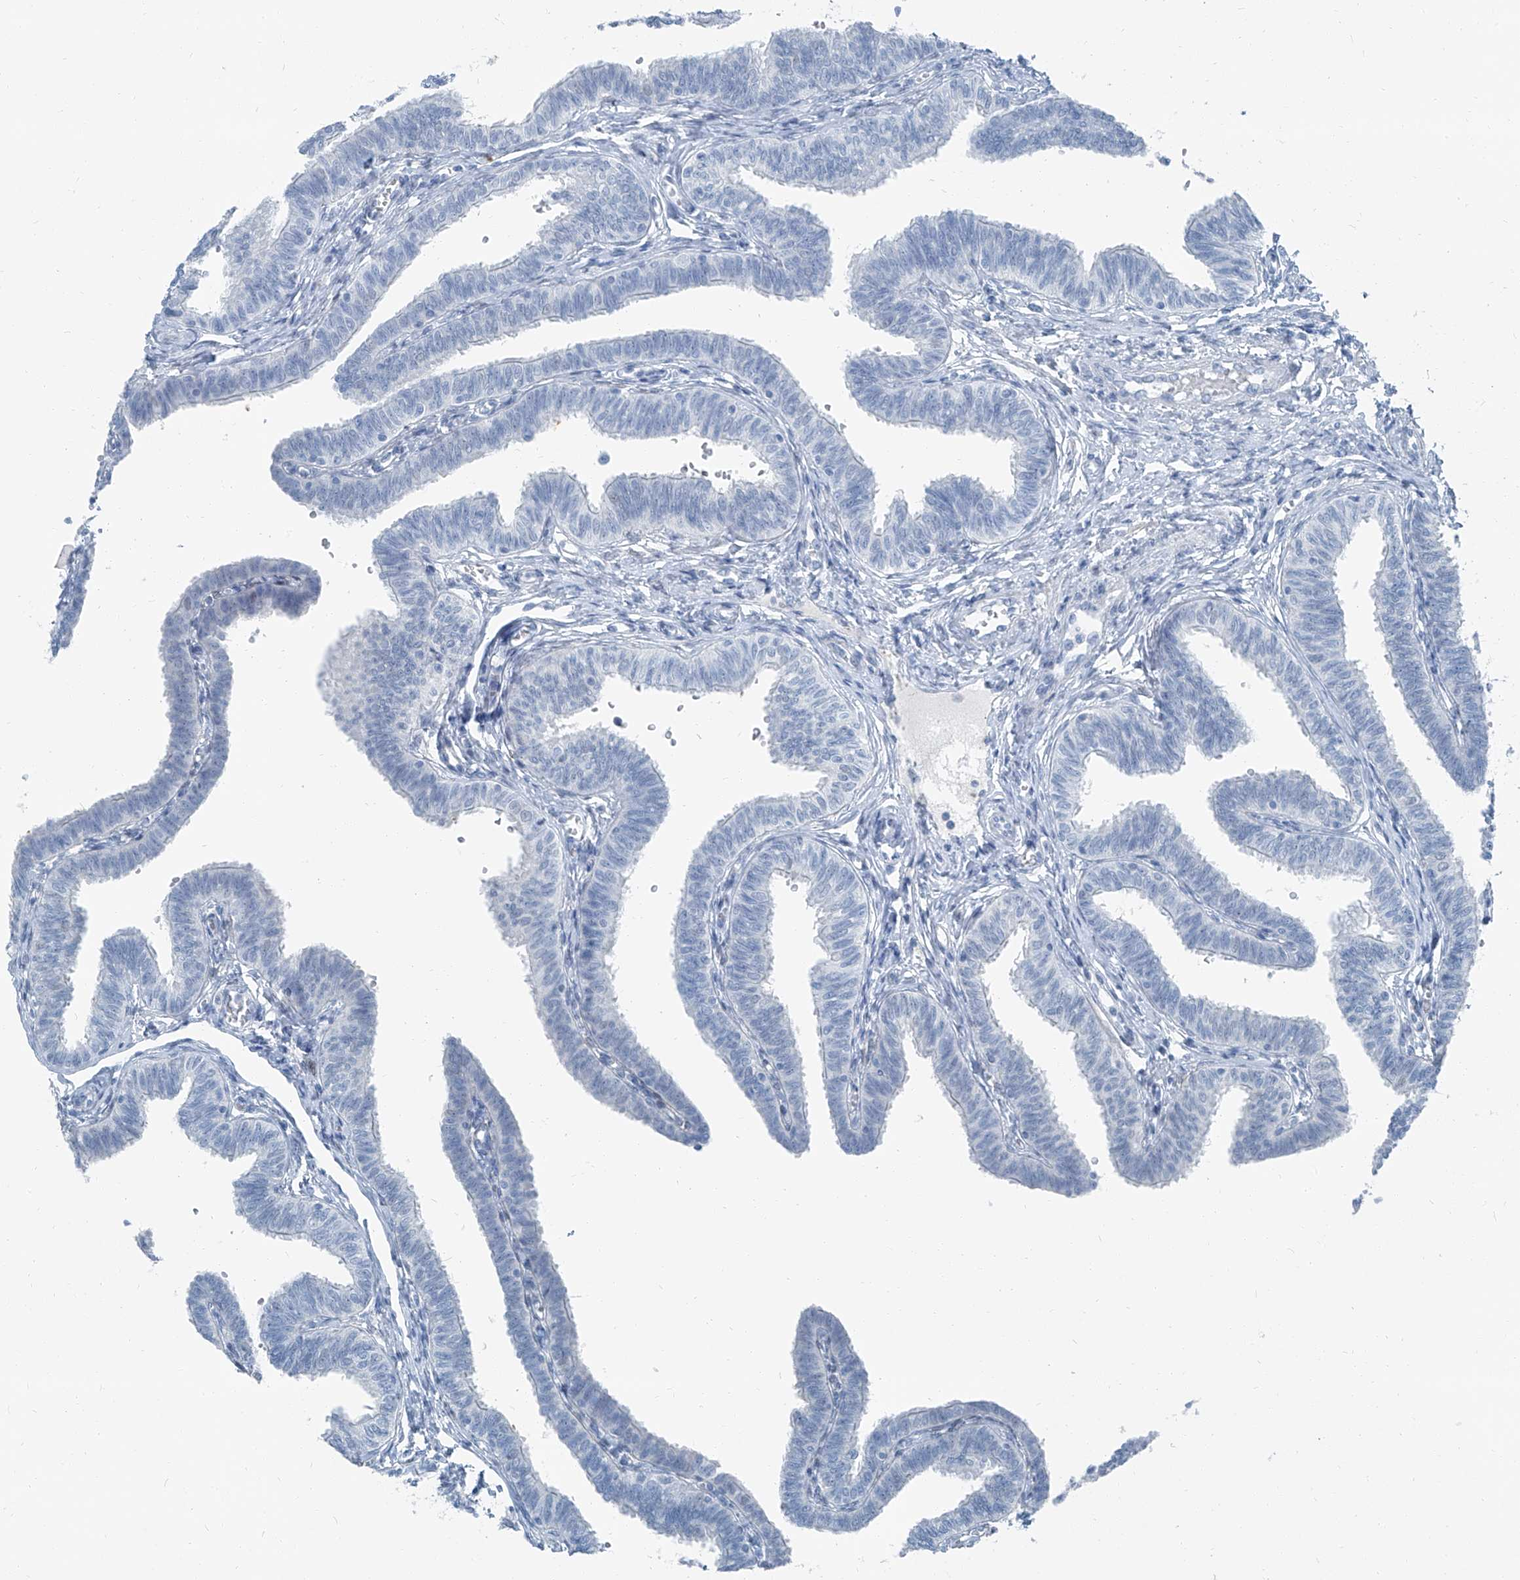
{"staining": {"intensity": "negative", "quantity": "none", "location": "none"}, "tissue": "fallopian tube", "cell_type": "Glandular cells", "image_type": "normal", "snomed": [{"axis": "morphology", "description": "Normal tissue, NOS"}, {"axis": "topography", "description": "Fallopian tube"}, {"axis": "topography", "description": "Ovary"}], "caption": "An immunohistochemistry micrograph of normal fallopian tube is shown. There is no staining in glandular cells of fallopian tube.", "gene": "RGN", "patient": {"sex": "female", "age": 23}}